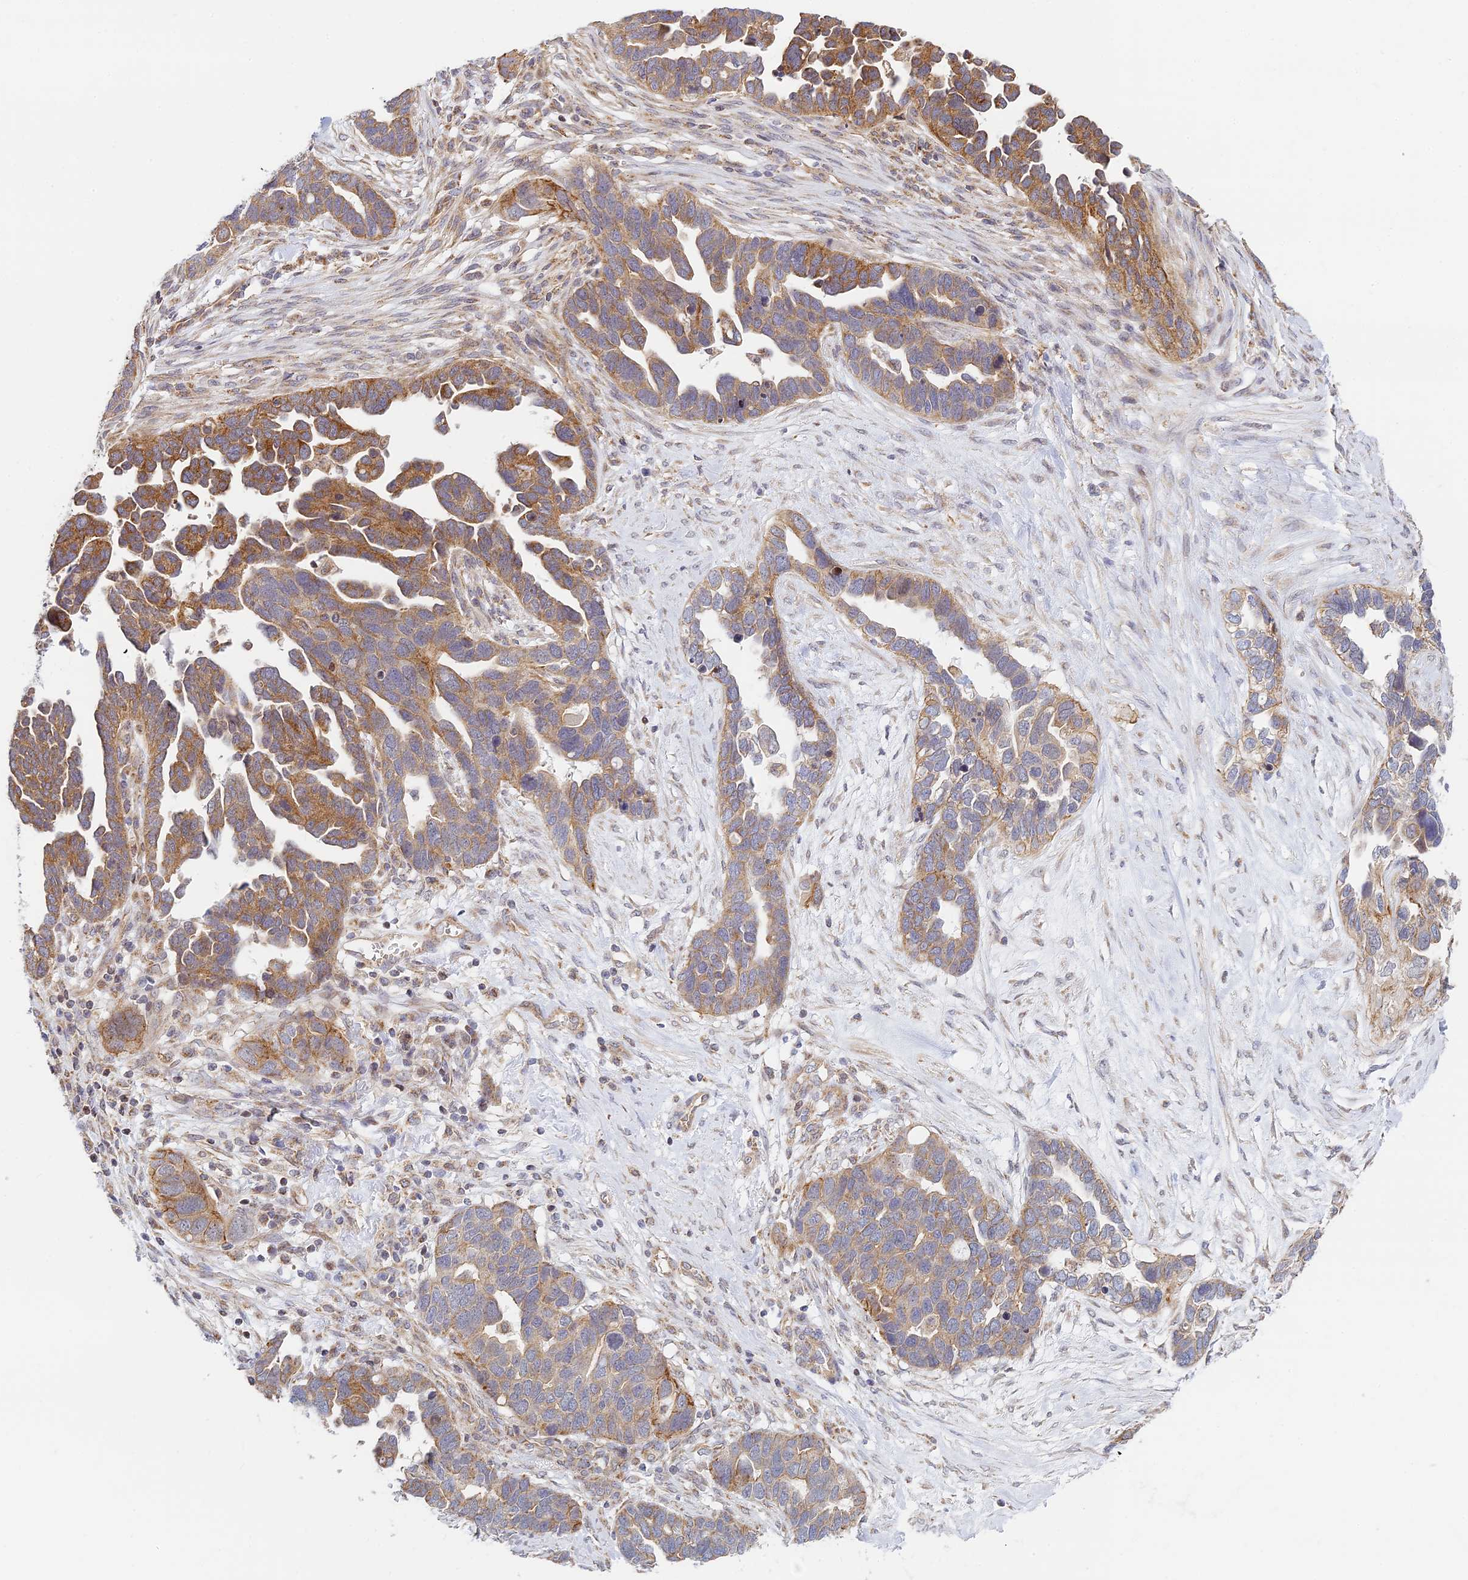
{"staining": {"intensity": "moderate", "quantity": ">75%", "location": "cytoplasmic/membranous"}, "tissue": "ovarian cancer", "cell_type": "Tumor cells", "image_type": "cancer", "snomed": [{"axis": "morphology", "description": "Cystadenocarcinoma, serous, NOS"}, {"axis": "topography", "description": "Ovary"}], "caption": "Ovarian cancer stained with immunohistochemistry reveals moderate cytoplasmic/membranous positivity in approximately >75% of tumor cells.", "gene": "HOOK2", "patient": {"sex": "female", "age": 54}}